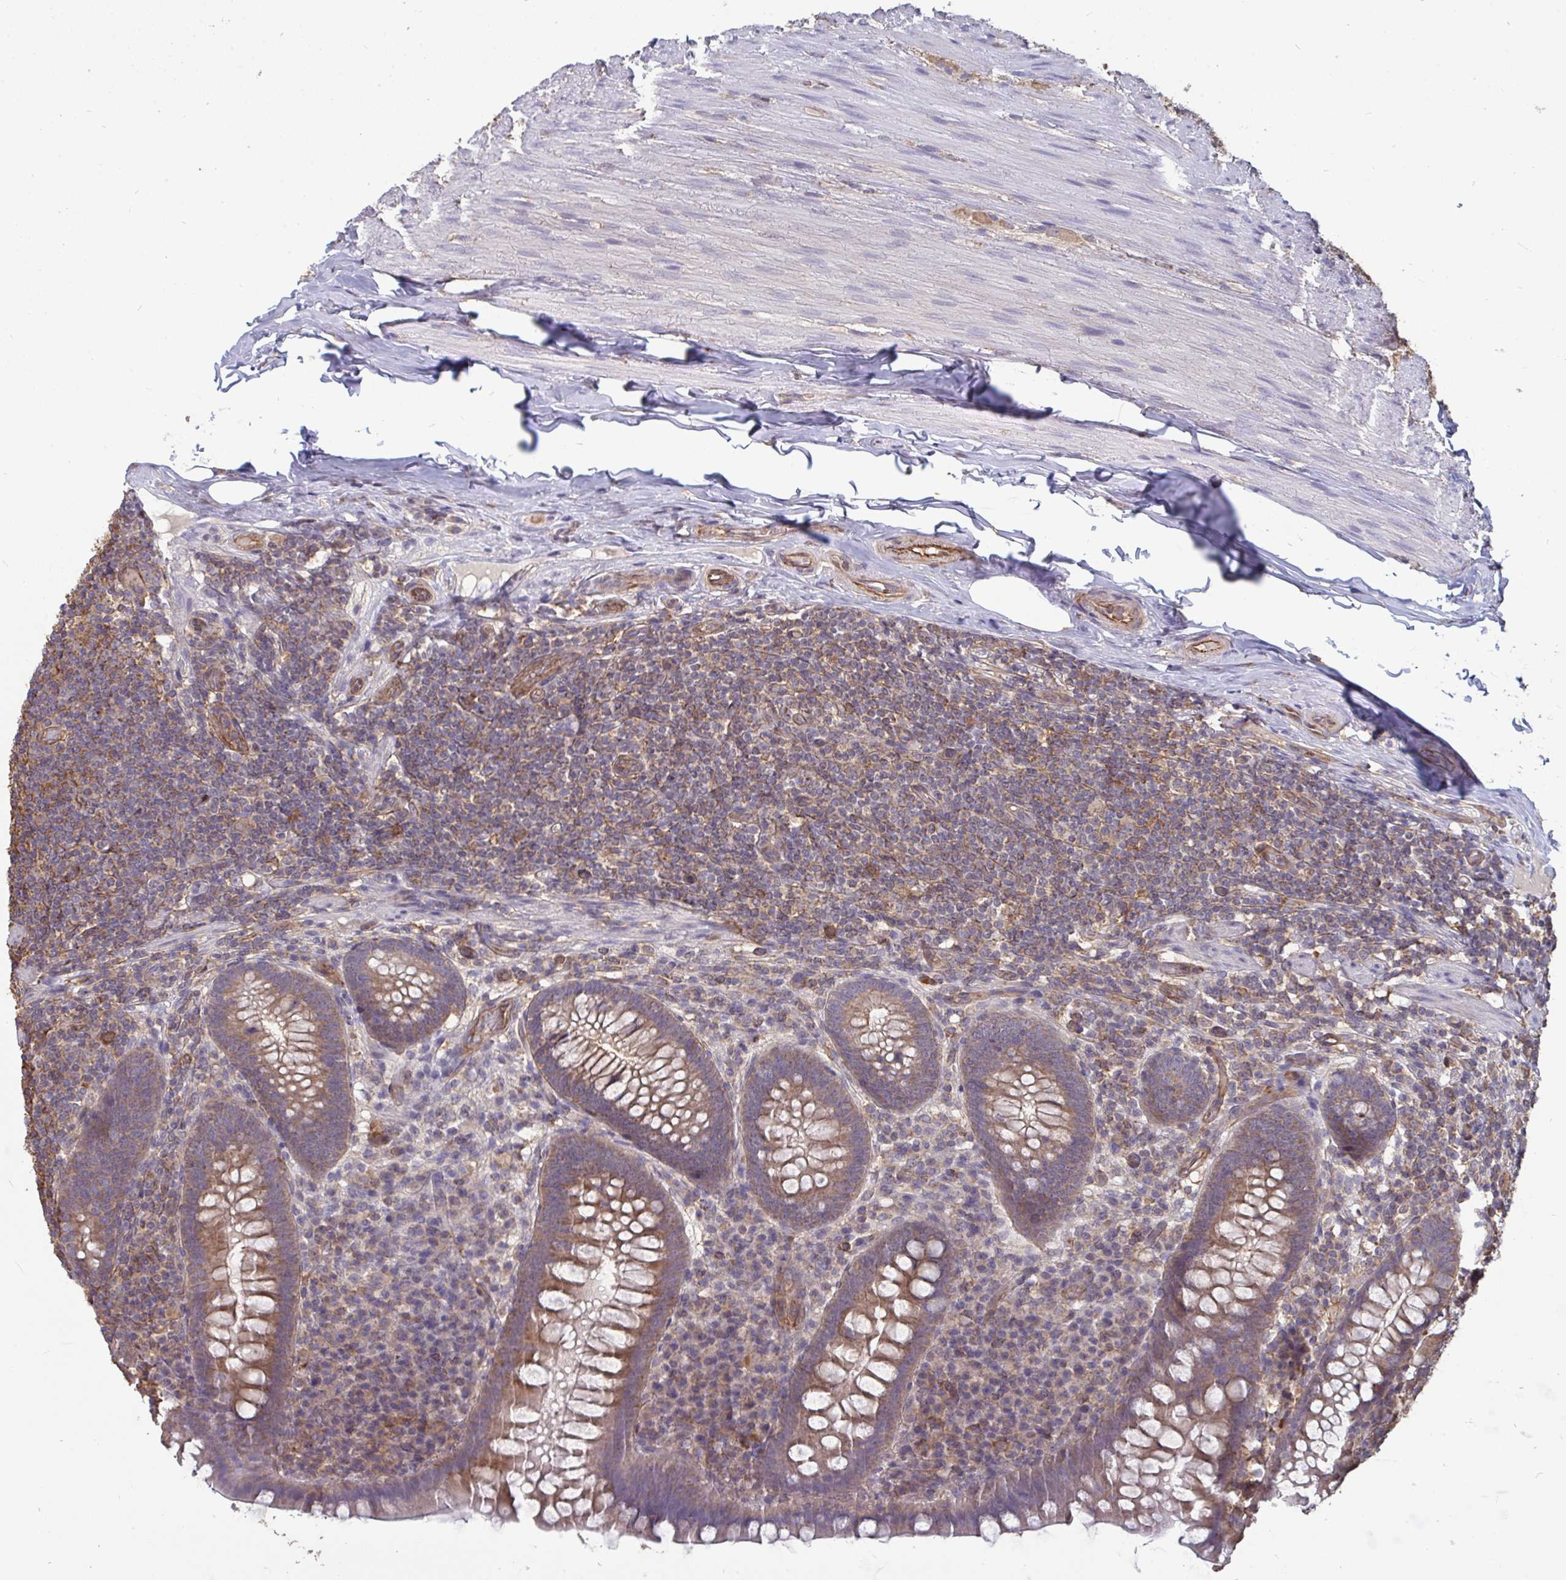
{"staining": {"intensity": "moderate", "quantity": "25%-75%", "location": "cytoplasmic/membranous"}, "tissue": "appendix", "cell_type": "Glandular cells", "image_type": "normal", "snomed": [{"axis": "morphology", "description": "Normal tissue, NOS"}, {"axis": "topography", "description": "Appendix"}], "caption": "Immunohistochemistry staining of benign appendix, which exhibits medium levels of moderate cytoplasmic/membranous staining in about 25%-75% of glandular cells indicating moderate cytoplasmic/membranous protein expression. The staining was performed using DAB (3,3'-diaminobenzidine) (brown) for protein detection and nuclei were counterstained in hematoxylin (blue).", "gene": "ISCU", "patient": {"sex": "male", "age": 71}}